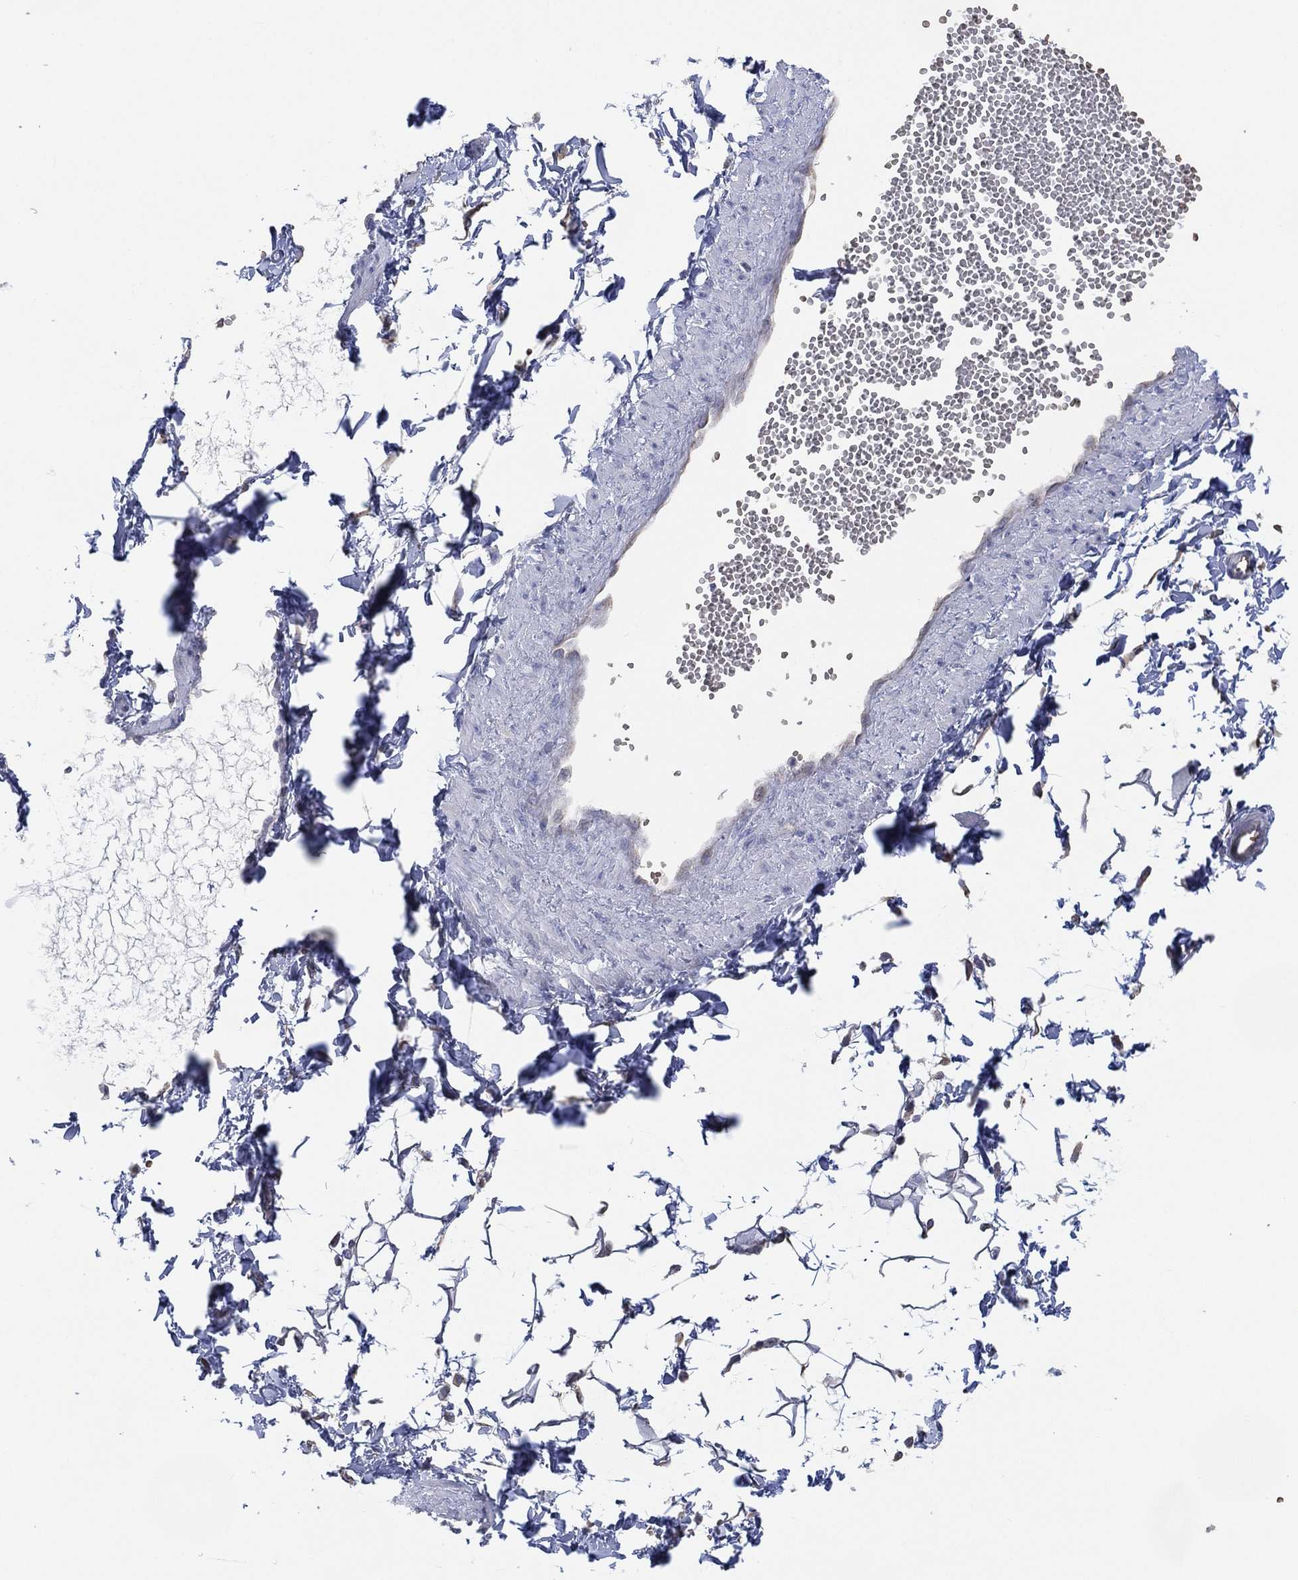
{"staining": {"intensity": "negative", "quantity": "none", "location": "none"}, "tissue": "adipose tissue", "cell_type": "Adipocytes", "image_type": "normal", "snomed": [{"axis": "morphology", "description": "Normal tissue, NOS"}, {"axis": "topography", "description": "Smooth muscle"}, {"axis": "topography", "description": "Peripheral nerve tissue"}], "caption": "An IHC histopathology image of unremarkable adipose tissue is shown. There is no staining in adipocytes of adipose tissue.", "gene": "CFTR", "patient": {"sex": "male", "age": 22}}